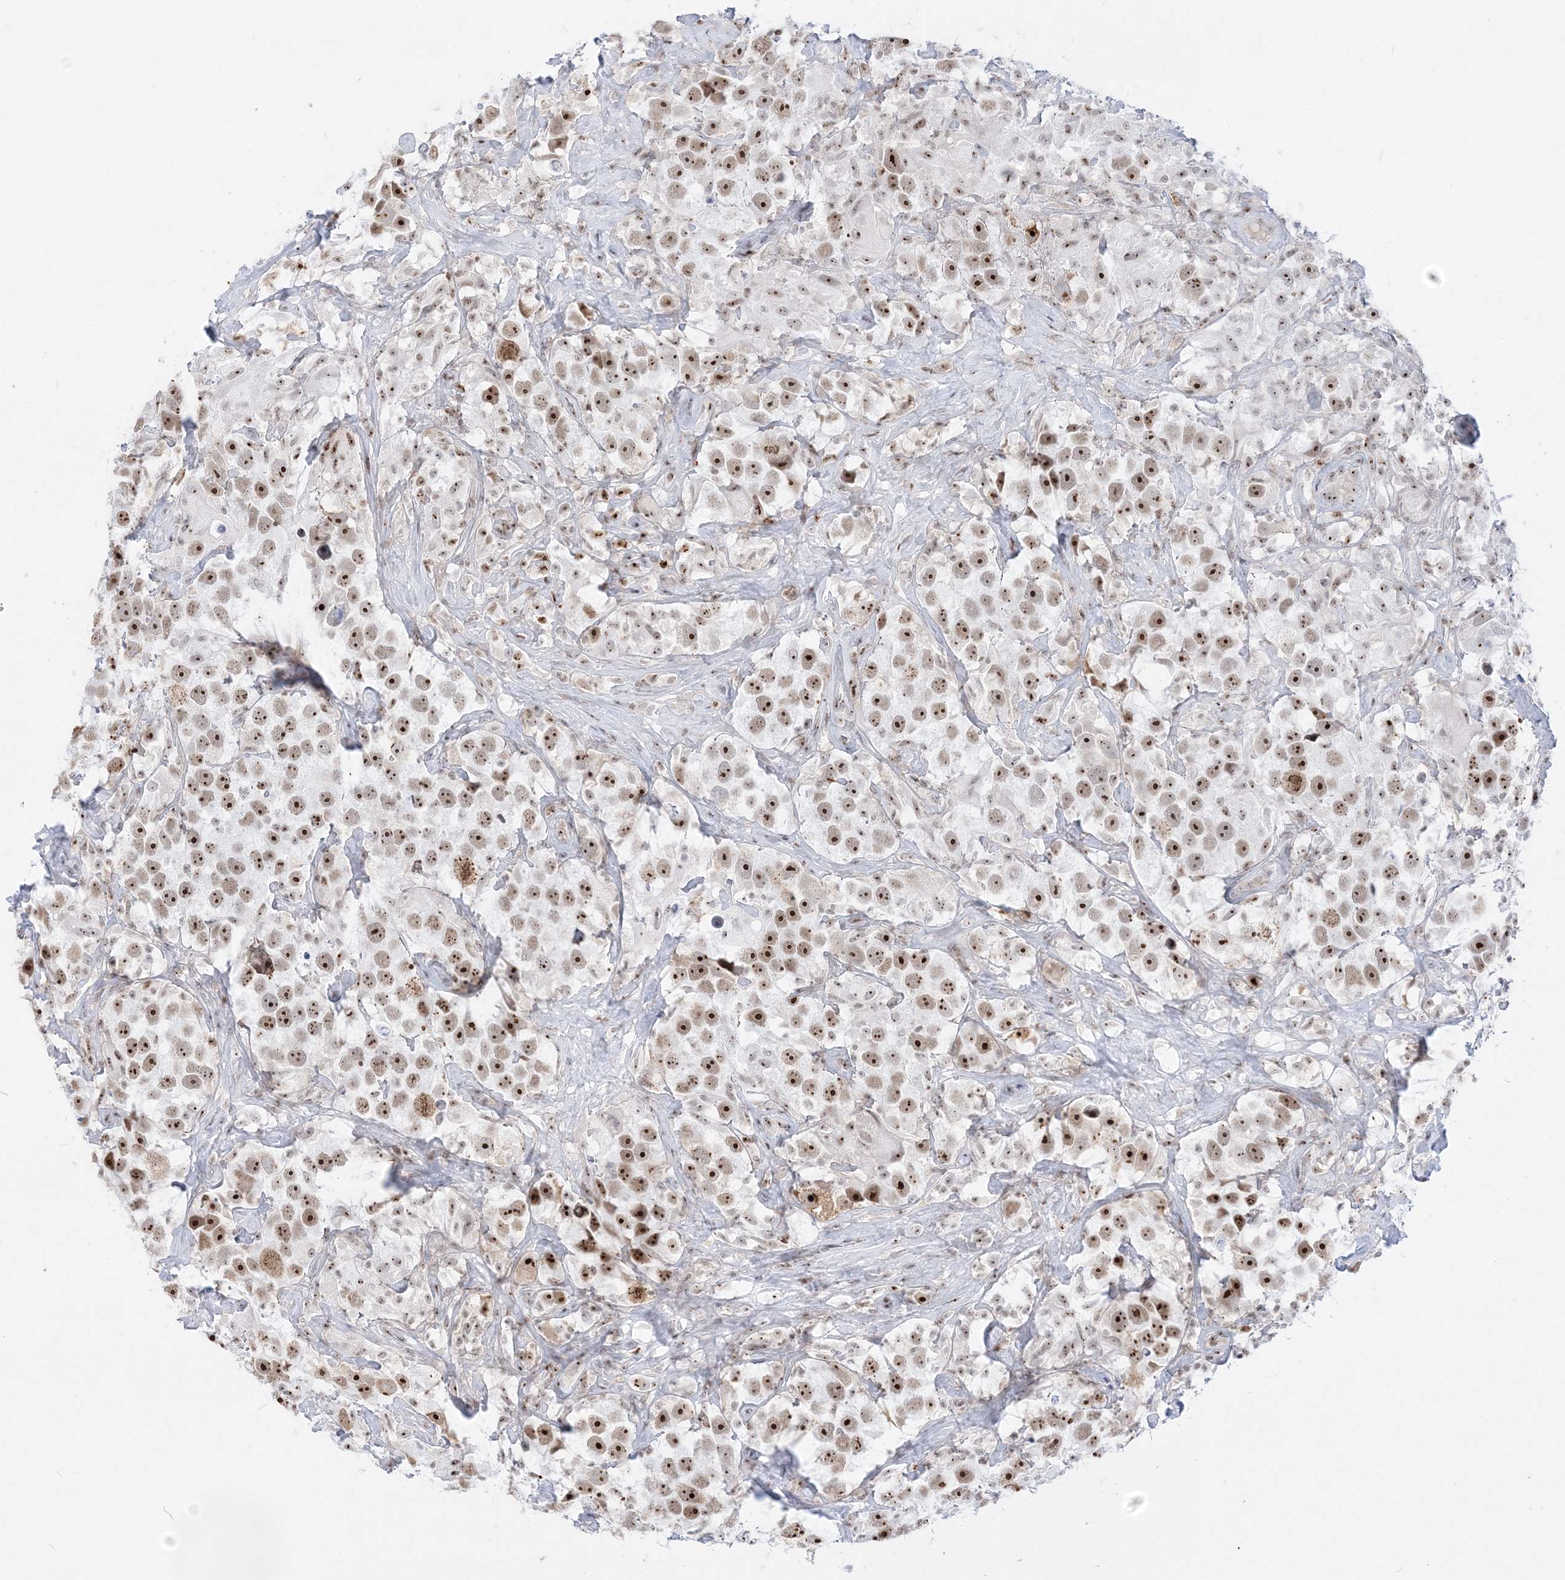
{"staining": {"intensity": "strong", "quantity": ">75%", "location": "nuclear"}, "tissue": "testis cancer", "cell_type": "Tumor cells", "image_type": "cancer", "snomed": [{"axis": "morphology", "description": "Seminoma, NOS"}, {"axis": "topography", "description": "Testis"}], "caption": "Testis cancer stained with a protein marker displays strong staining in tumor cells.", "gene": "DDX21", "patient": {"sex": "male", "age": 49}}